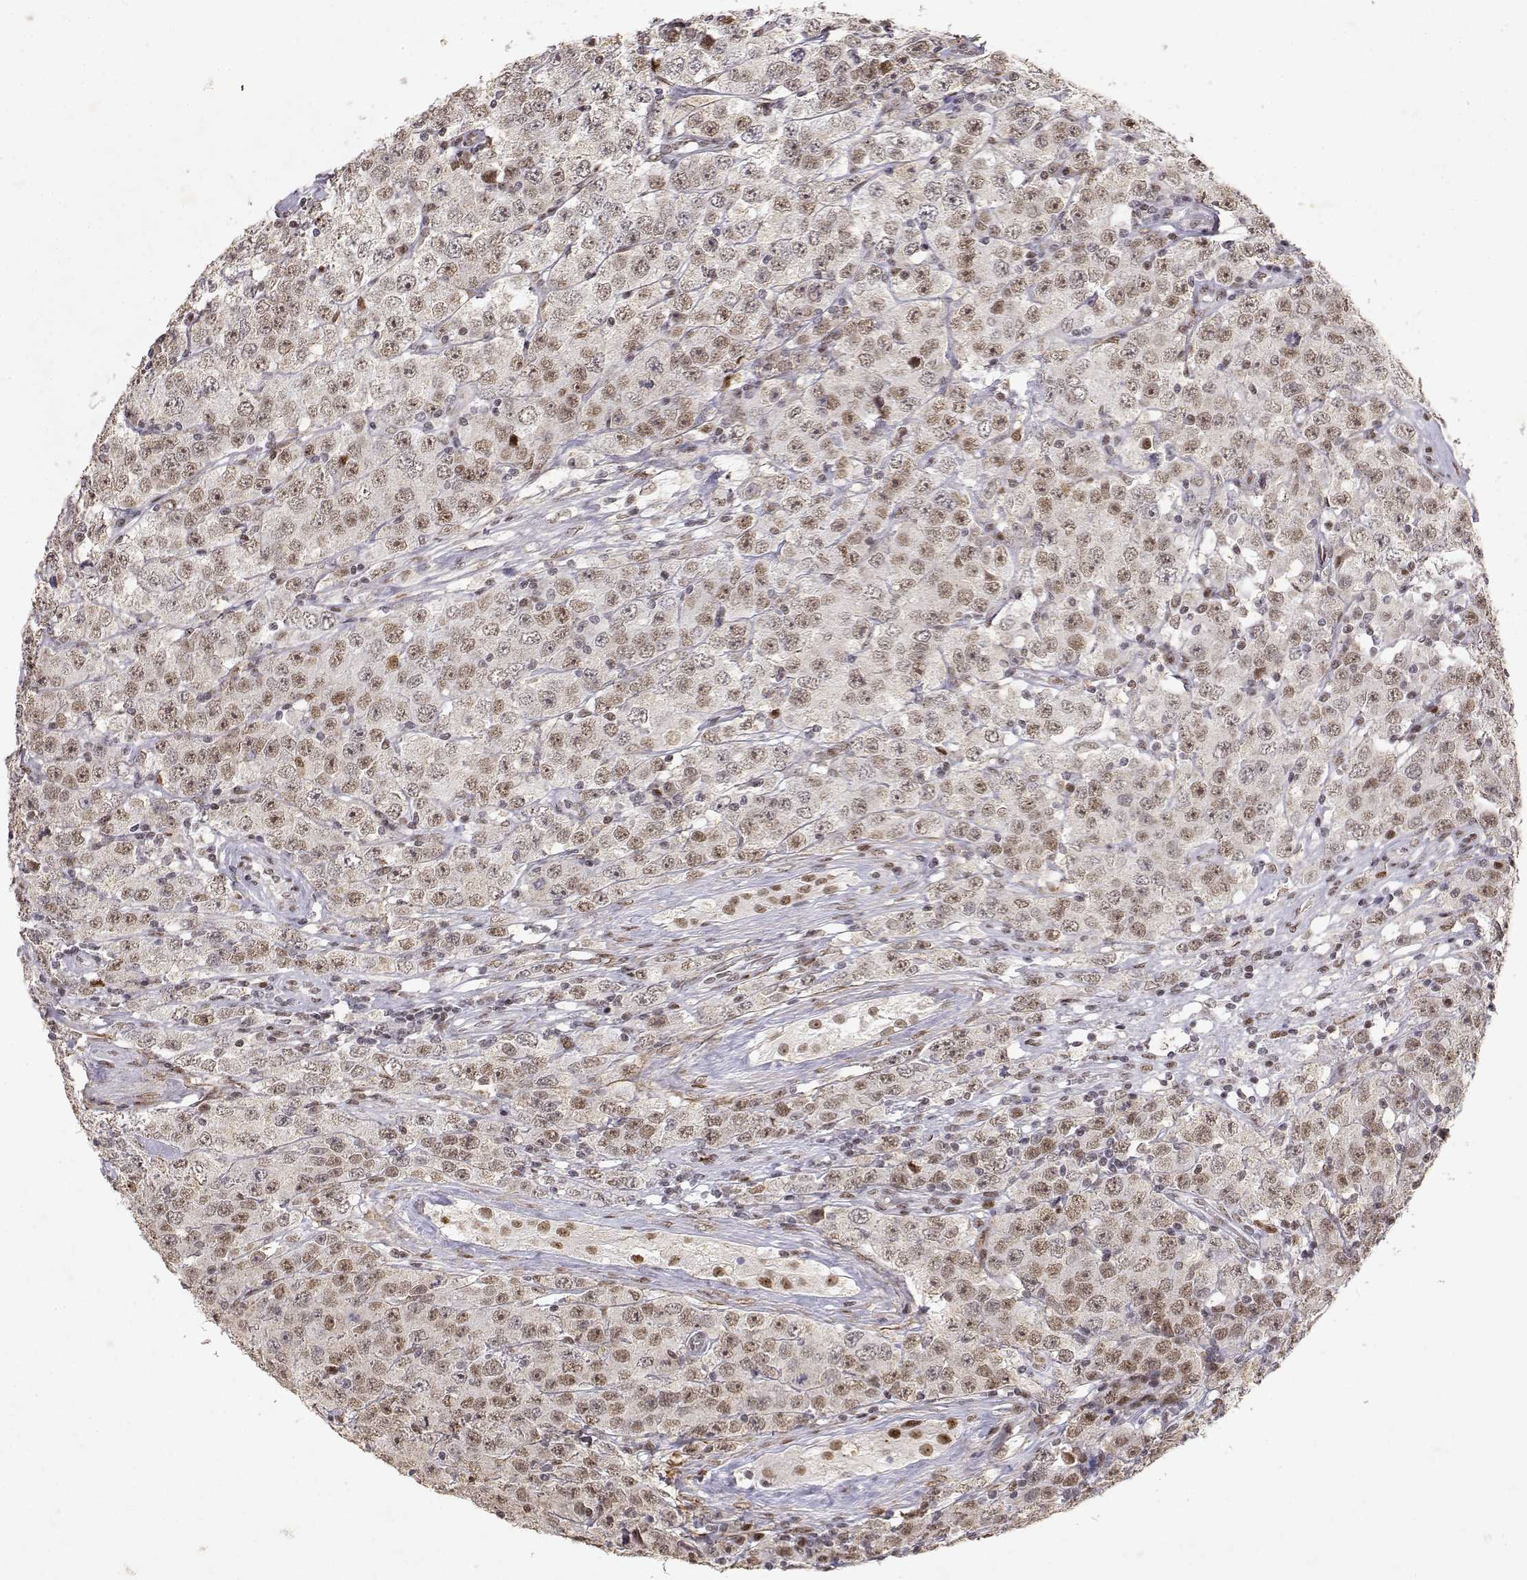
{"staining": {"intensity": "weak", "quantity": "25%-75%", "location": "nuclear"}, "tissue": "testis cancer", "cell_type": "Tumor cells", "image_type": "cancer", "snomed": [{"axis": "morphology", "description": "Seminoma, NOS"}, {"axis": "topography", "description": "Testis"}], "caption": "Immunohistochemistry (IHC) of testis cancer demonstrates low levels of weak nuclear positivity in about 25%-75% of tumor cells. The staining is performed using DAB (3,3'-diaminobenzidine) brown chromogen to label protein expression. The nuclei are counter-stained blue using hematoxylin.", "gene": "RSF1", "patient": {"sex": "male", "age": 52}}